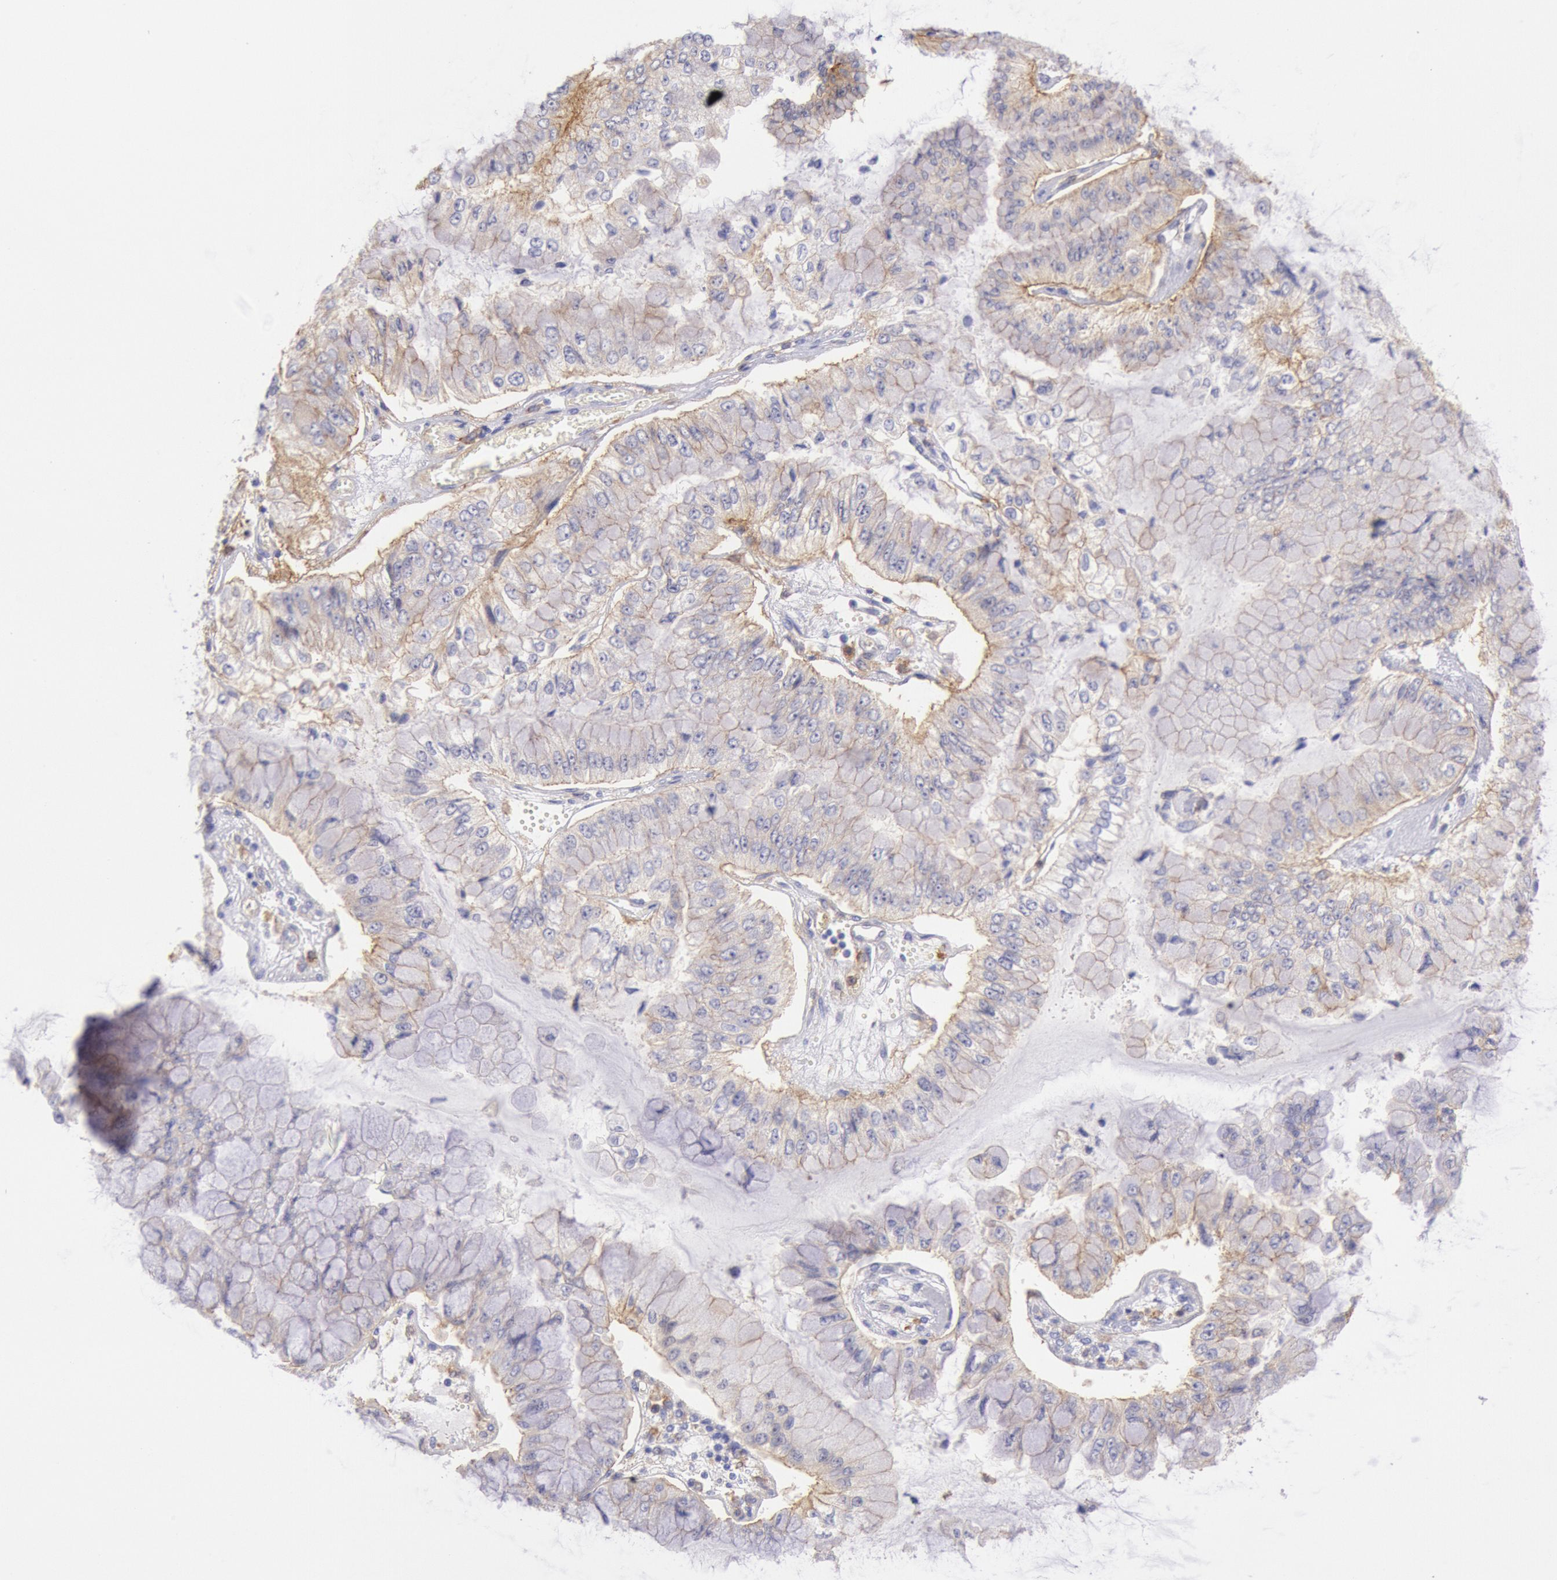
{"staining": {"intensity": "weak", "quantity": "25%-75%", "location": "cytoplasmic/membranous"}, "tissue": "liver cancer", "cell_type": "Tumor cells", "image_type": "cancer", "snomed": [{"axis": "morphology", "description": "Cholangiocarcinoma"}, {"axis": "topography", "description": "Liver"}], "caption": "This is a micrograph of immunohistochemistry staining of cholangiocarcinoma (liver), which shows weak expression in the cytoplasmic/membranous of tumor cells.", "gene": "LYN", "patient": {"sex": "female", "age": 79}}